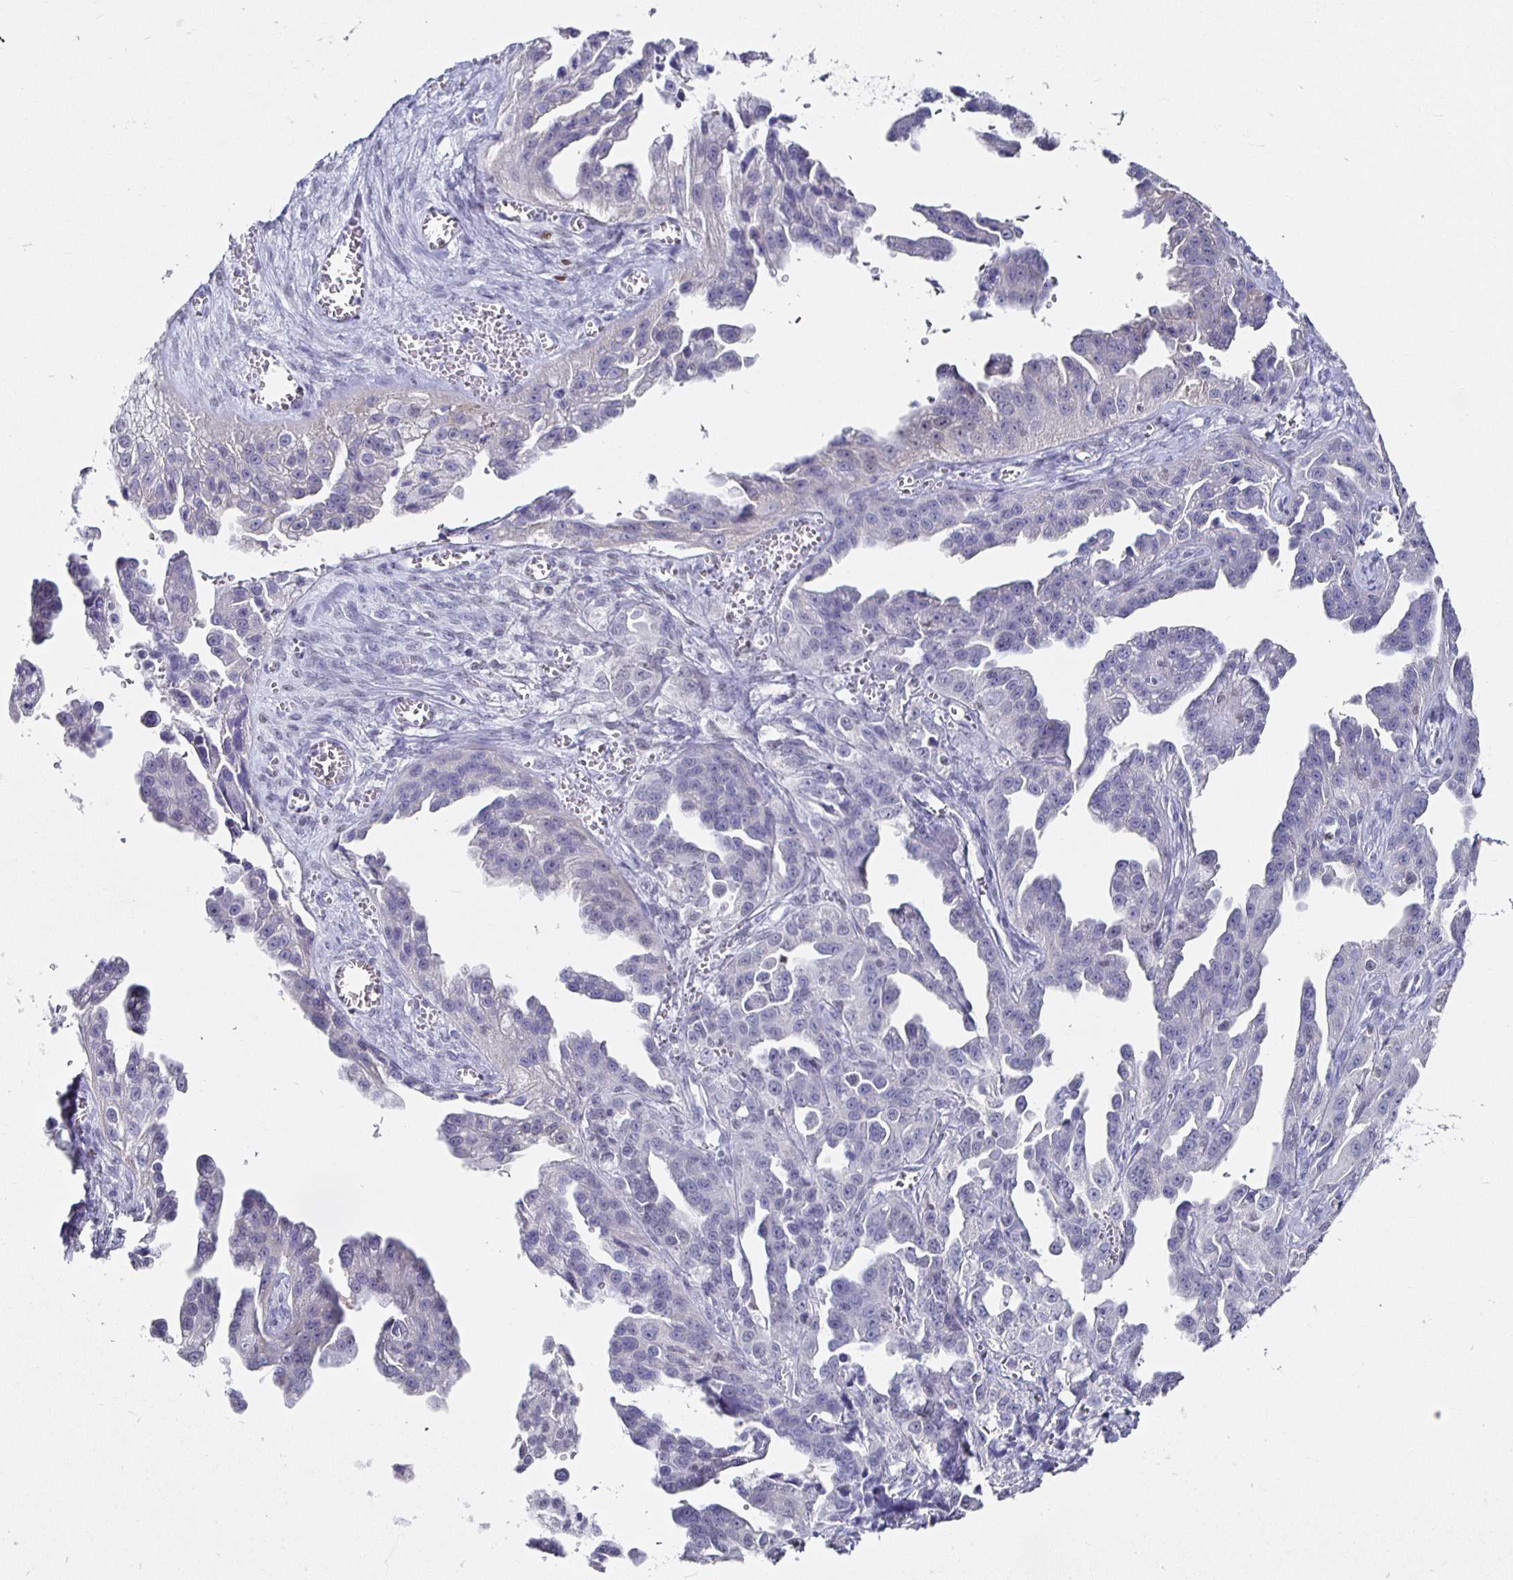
{"staining": {"intensity": "negative", "quantity": "none", "location": "none"}, "tissue": "ovarian cancer", "cell_type": "Tumor cells", "image_type": "cancer", "snomed": [{"axis": "morphology", "description": "Cystadenocarcinoma, serous, NOS"}, {"axis": "topography", "description": "Ovary"}], "caption": "Ovarian cancer was stained to show a protein in brown. There is no significant positivity in tumor cells.", "gene": "RUNX2", "patient": {"sex": "female", "age": 75}}